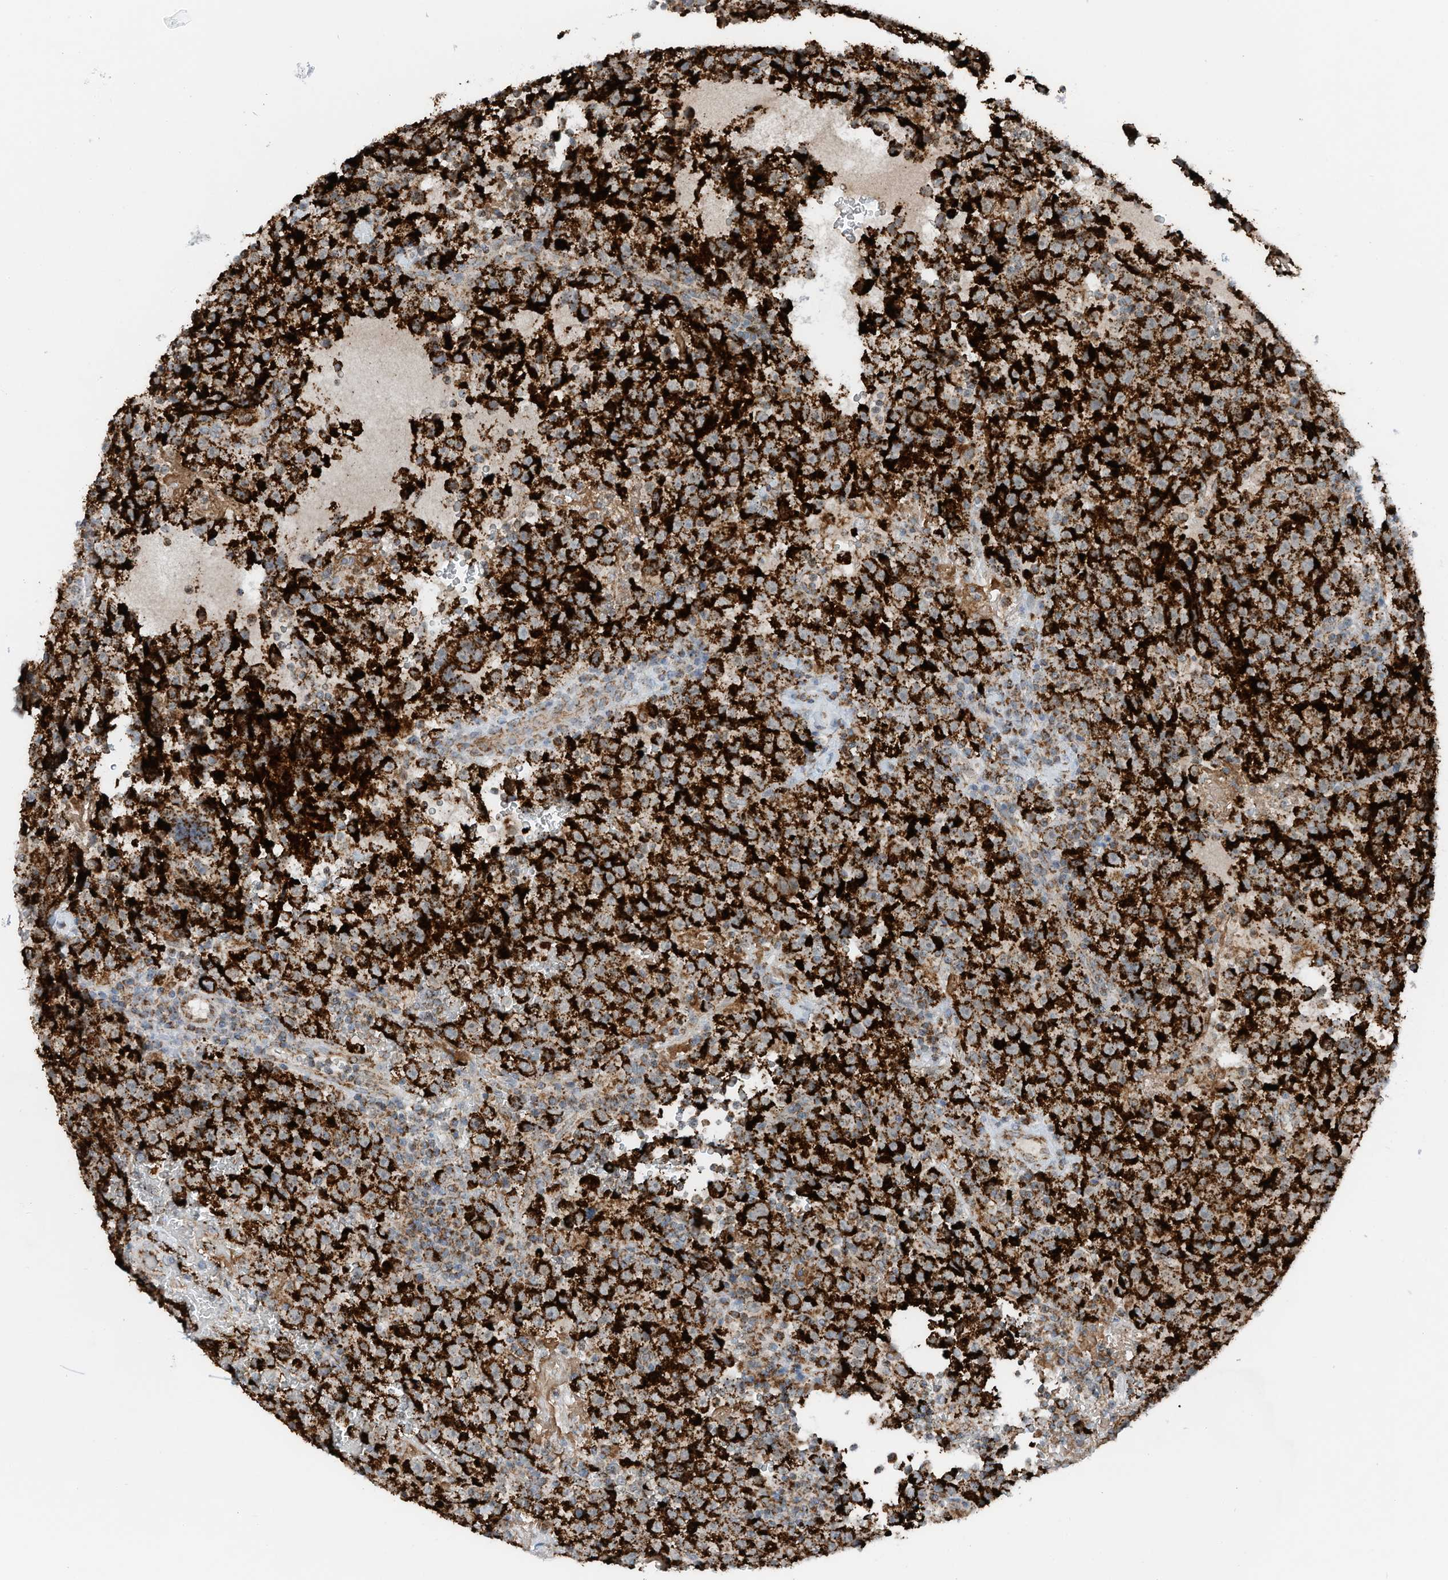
{"staining": {"intensity": "strong", "quantity": ">75%", "location": "cytoplasmic/membranous"}, "tissue": "testis cancer", "cell_type": "Tumor cells", "image_type": "cancer", "snomed": [{"axis": "morphology", "description": "Seminoma, NOS"}, {"axis": "topography", "description": "Testis"}], "caption": "Immunohistochemistry (IHC) (DAB (3,3'-diaminobenzidine)) staining of seminoma (testis) displays strong cytoplasmic/membranous protein expression in about >75% of tumor cells.", "gene": "RMND1", "patient": {"sex": "male", "age": 22}}